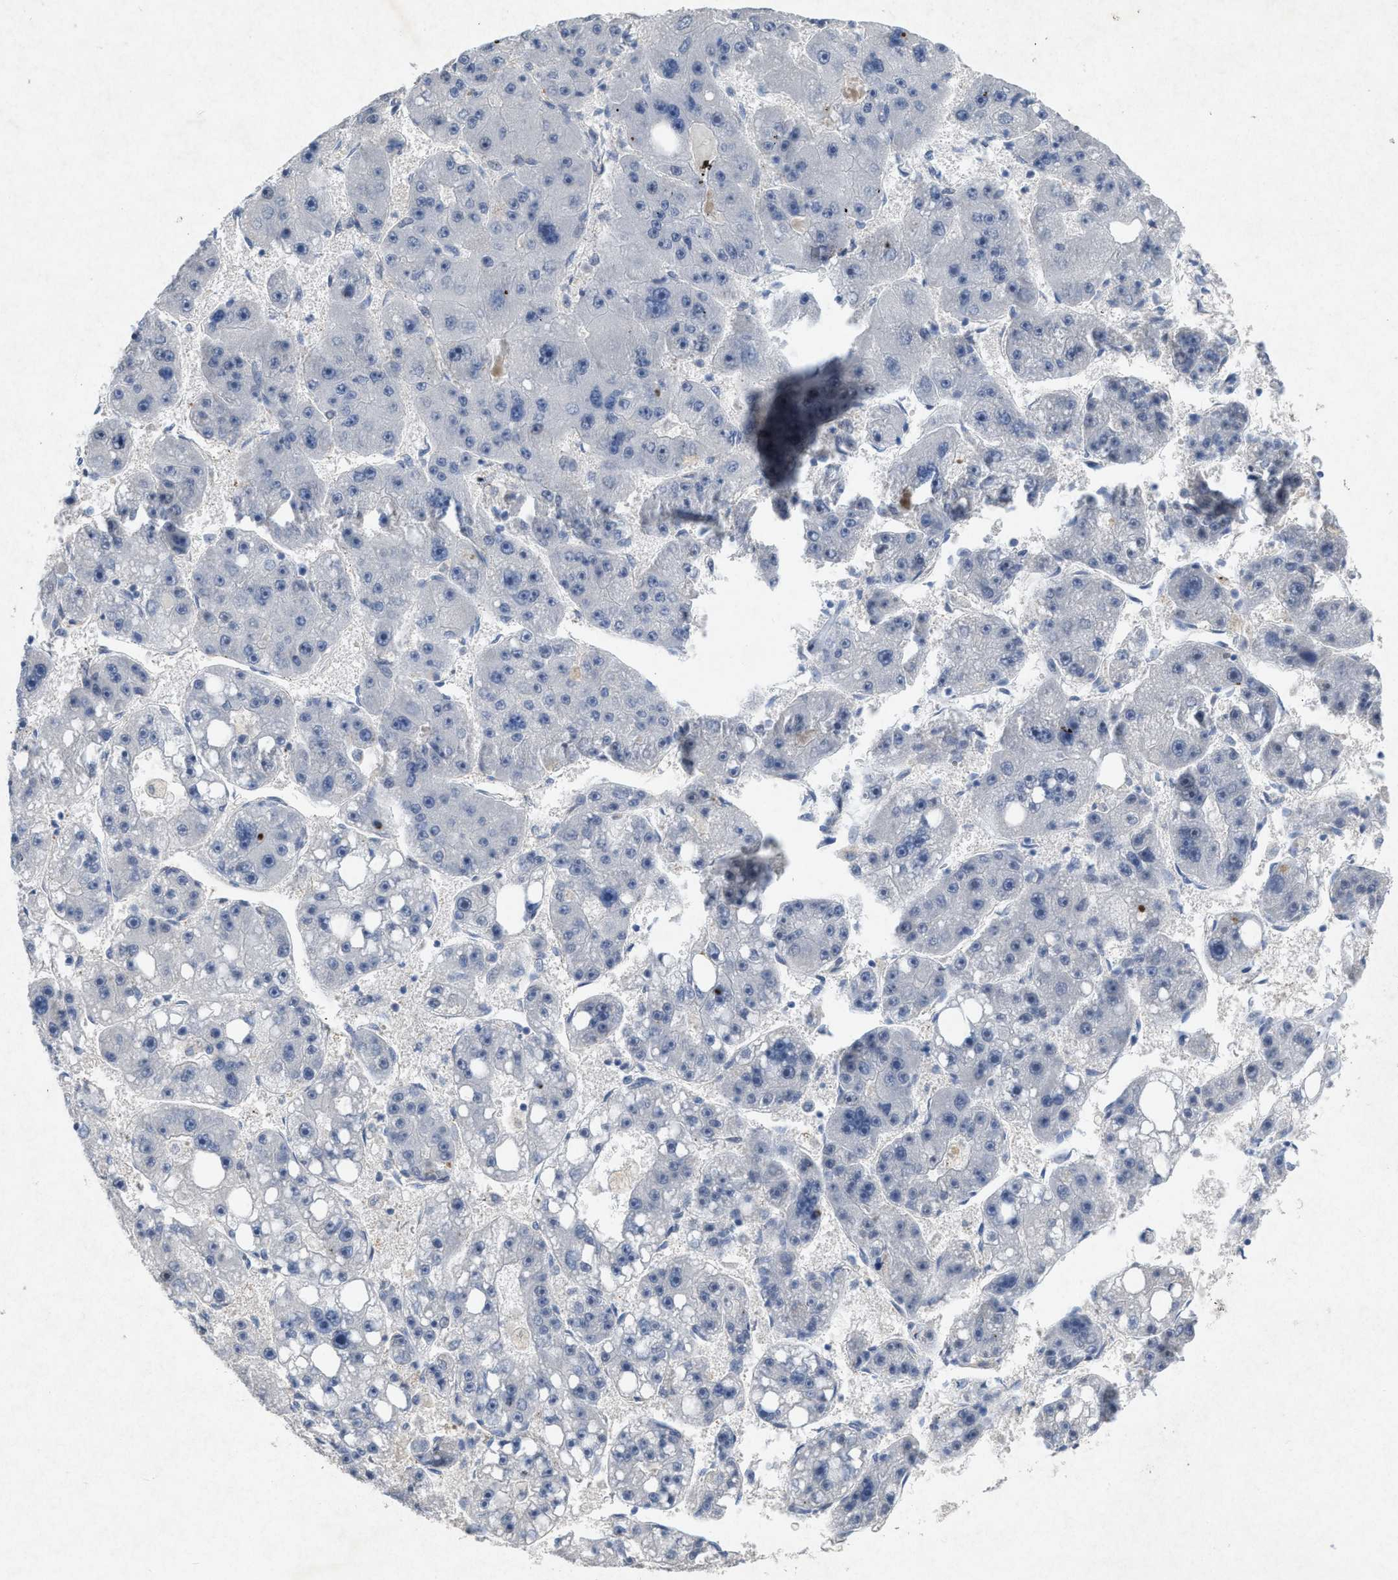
{"staining": {"intensity": "negative", "quantity": "none", "location": "none"}, "tissue": "liver cancer", "cell_type": "Tumor cells", "image_type": "cancer", "snomed": [{"axis": "morphology", "description": "Carcinoma, Hepatocellular, NOS"}, {"axis": "topography", "description": "Liver"}], "caption": "The histopathology image exhibits no significant positivity in tumor cells of liver cancer (hepatocellular carcinoma).", "gene": "PDGFRA", "patient": {"sex": "female", "age": 61}}